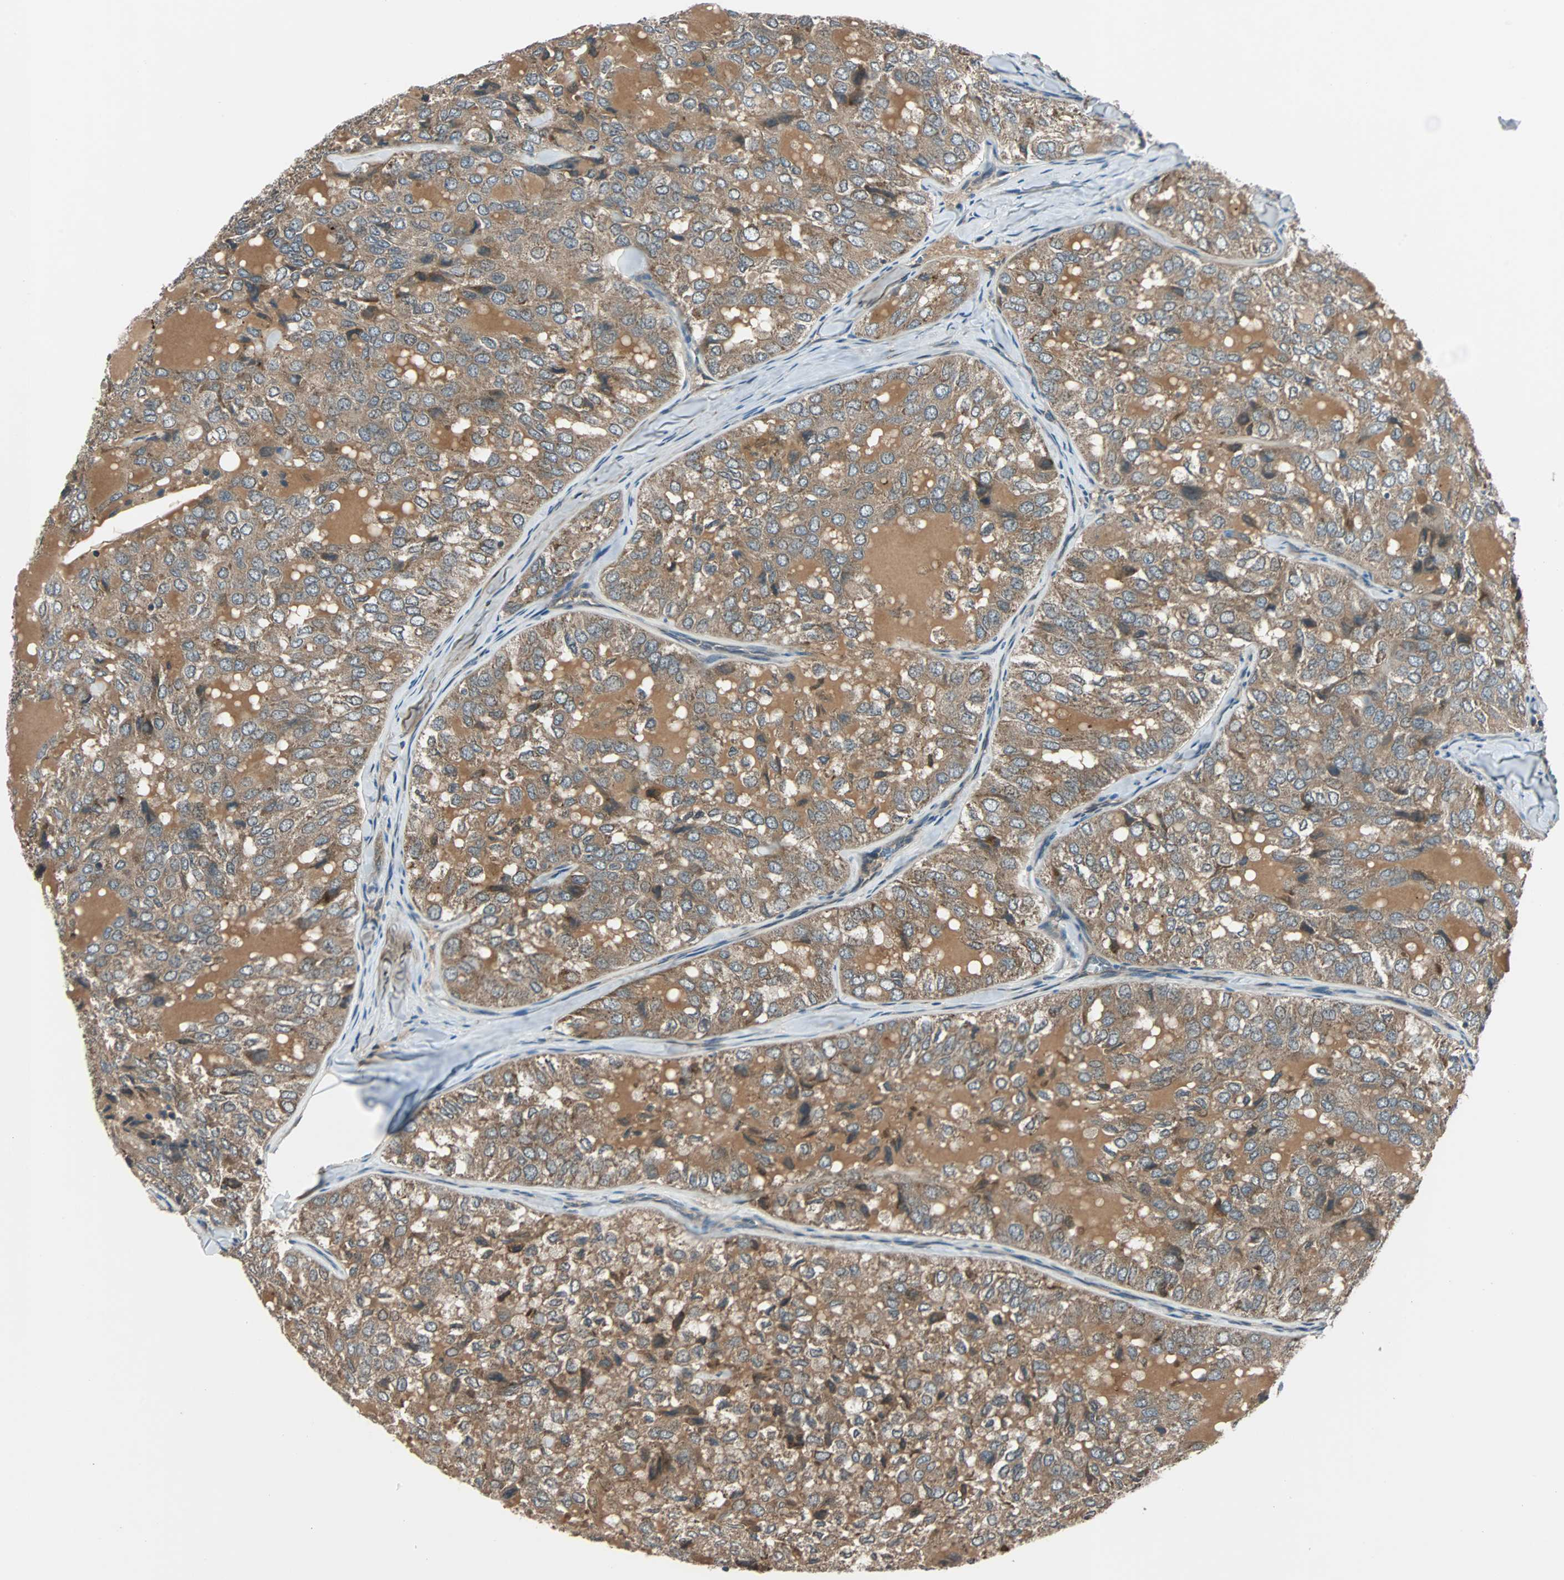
{"staining": {"intensity": "moderate", "quantity": ">75%", "location": "cytoplasmic/membranous"}, "tissue": "thyroid cancer", "cell_type": "Tumor cells", "image_type": "cancer", "snomed": [{"axis": "morphology", "description": "Follicular adenoma carcinoma, NOS"}, {"axis": "topography", "description": "Thyroid gland"}], "caption": "Follicular adenoma carcinoma (thyroid) stained with DAB IHC displays medium levels of moderate cytoplasmic/membranous positivity in about >75% of tumor cells. (DAB IHC with brightfield microscopy, high magnification).", "gene": "ARF1", "patient": {"sex": "male", "age": 75}}